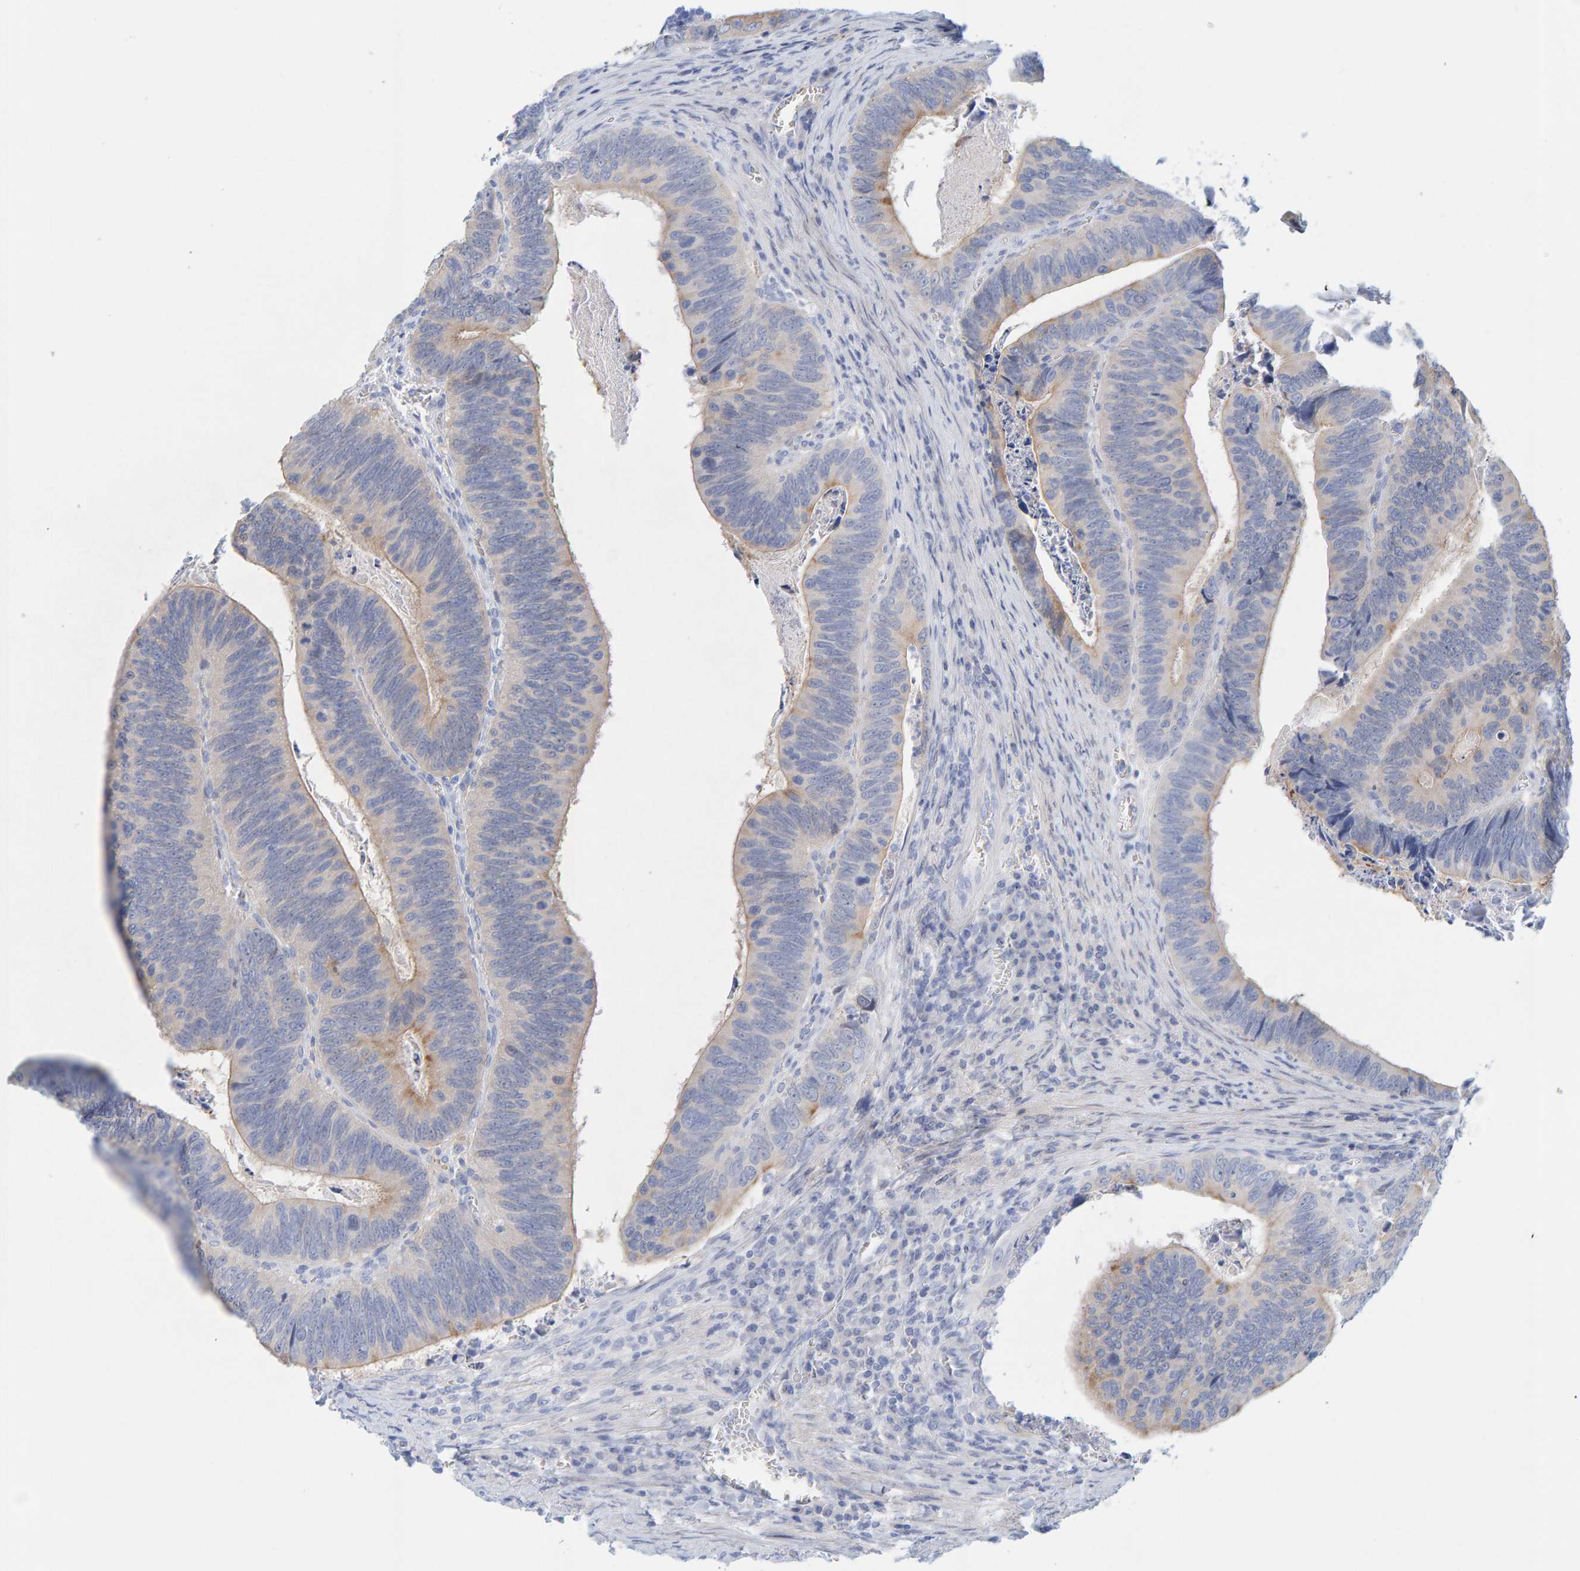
{"staining": {"intensity": "weak", "quantity": "25%-75%", "location": "cytoplasmic/membranous"}, "tissue": "colorectal cancer", "cell_type": "Tumor cells", "image_type": "cancer", "snomed": [{"axis": "morphology", "description": "Inflammation, NOS"}, {"axis": "morphology", "description": "Adenocarcinoma, NOS"}, {"axis": "topography", "description": "Colon"}], "caption": "Tumor cells demonstrate low levels of weak cytoplasmic/membranous staining in approximately 25%-75% of cells in colorectal cancer.", "gene": "KLHL11", "patient": {"sex": "male", "age": 72}}